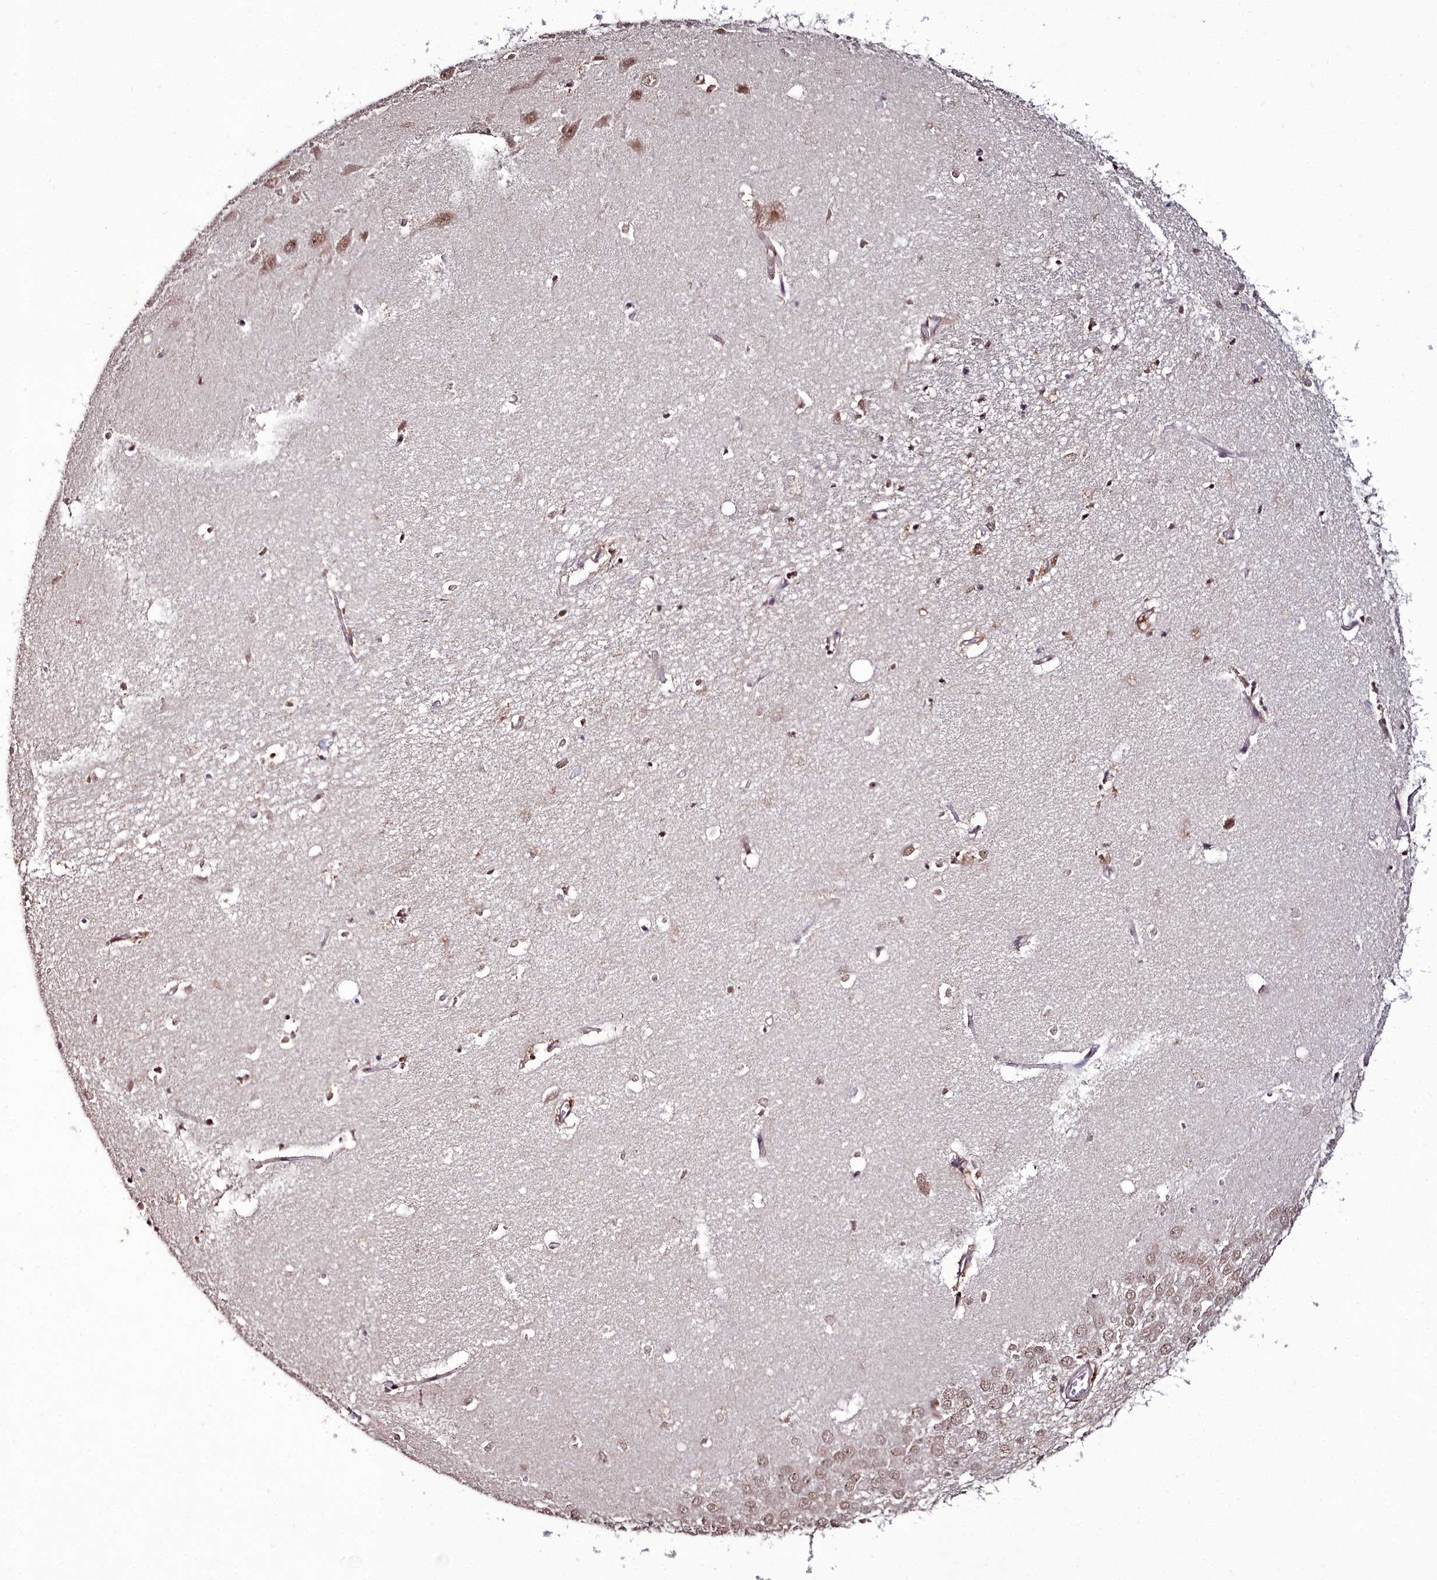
{"staining": {"intensity": "moderate", "quantity": "<25%", "location": "nuclear"}, "tissue": "hippocampus", "cell_type": "Glial cells", "image_type": "normal", "snomed": [{"axis": "morphology", "description": "Normal tissue, NOS"}, {"axis": "topography", "description": "Hippocampus"}], "caption": "A brown stain shows moderate nuclear staining of a protein in glial cells of benign human hippocampus.", "gene": "CXXC1", "patient": {"sex": "female", "age": 64}}